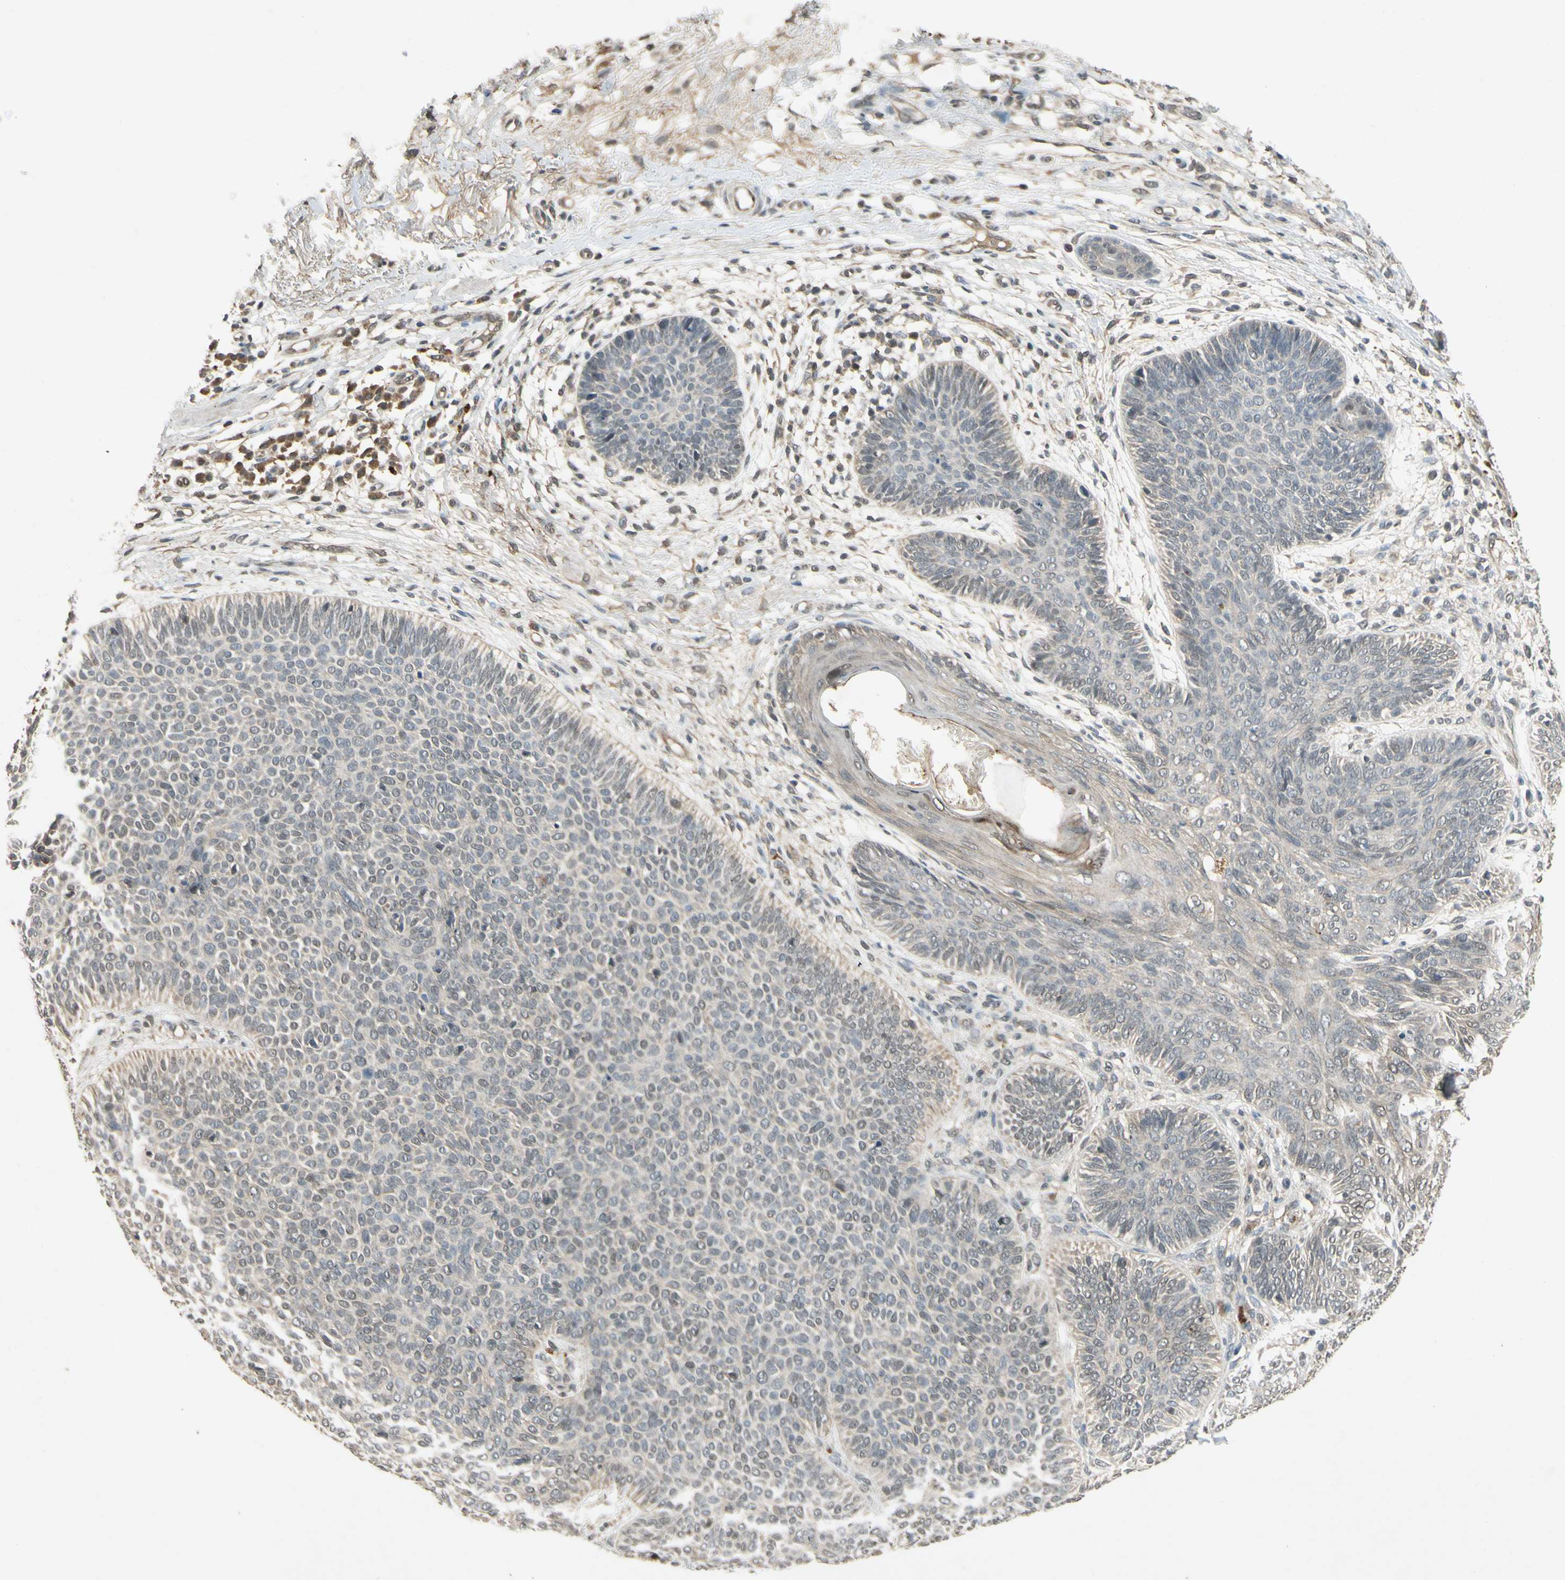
{"staining": {"intensity": "negative", "quantity": "none", "location": "none"}, "tissue": "skin cancer", "cell_type": "Tumor cells", "image_type": "cancer", "snomed": [{"axis": "morphology", "description": "Normal tissue, NOS"}, {"axis": "morphology", "description": "Basal cell carcinoma"}, {"axis": "topography", "description": "Skin"}], "caption": "Micrograph shows no significant protein positivity in tumor cells of basal cell carcinoma (skin).", "gene": "PSMD5", "patient": {"sex": "male", "age": 52}}